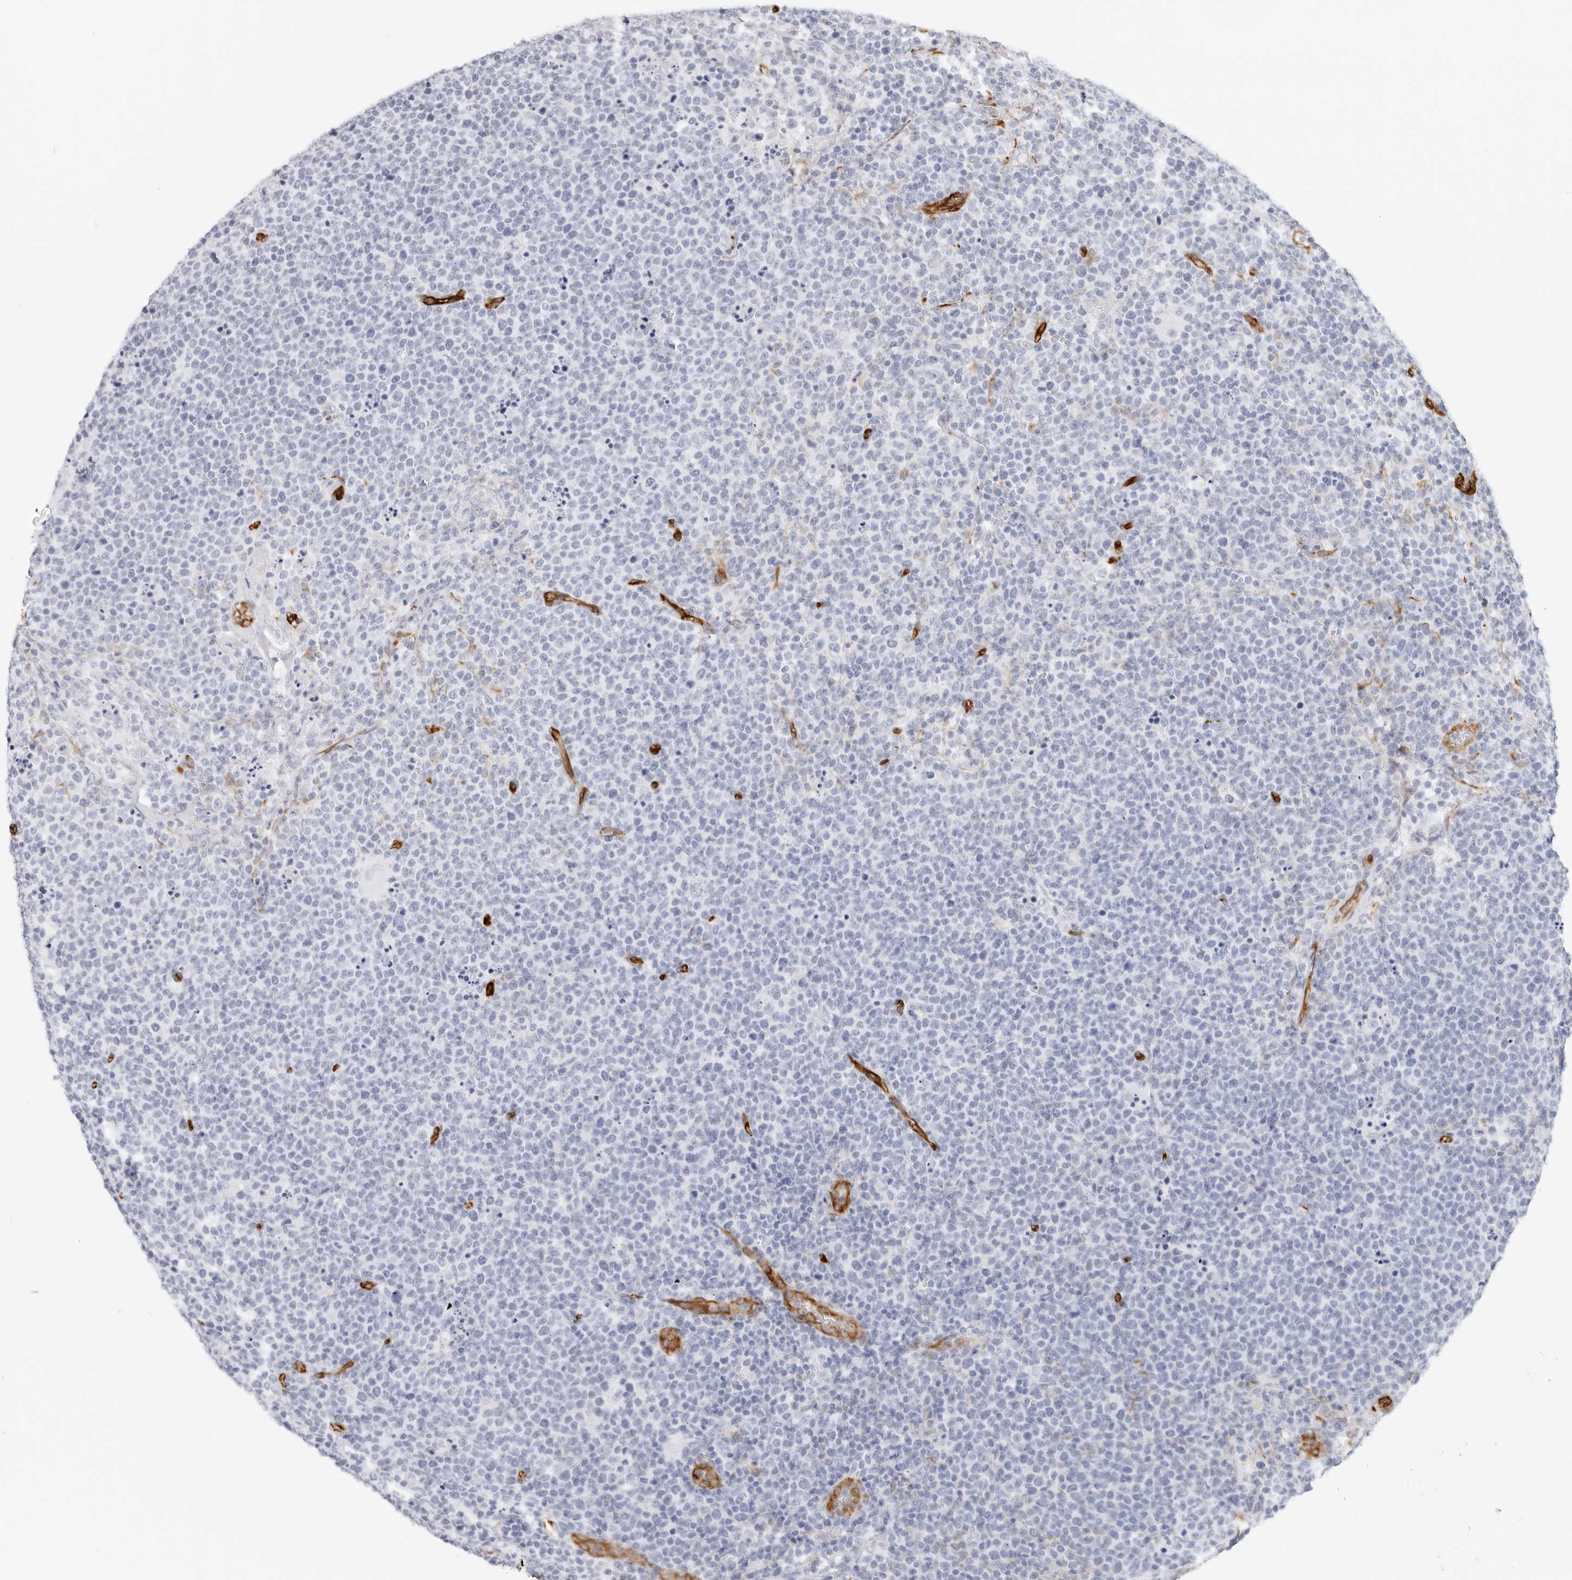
{"staining": {"intensity": "negative", "quantity": "none", "location": "none"}, "tissue": "lymphoma", "cell_type": "Tumor cells", "image_type": "cancer", "snomed": [{"axis": "morphology", "description": "Malignant lymphoma, non-Hodgkin's type, High grade"}, {"axis": "topography", "description": "Lymph node"}], "caption": "DAB immunohistochemical staining of human lymphoma reveals no significant expression in tumor cells.", "gene": "NES", "patient": {"sex": "male", "age": 61}}